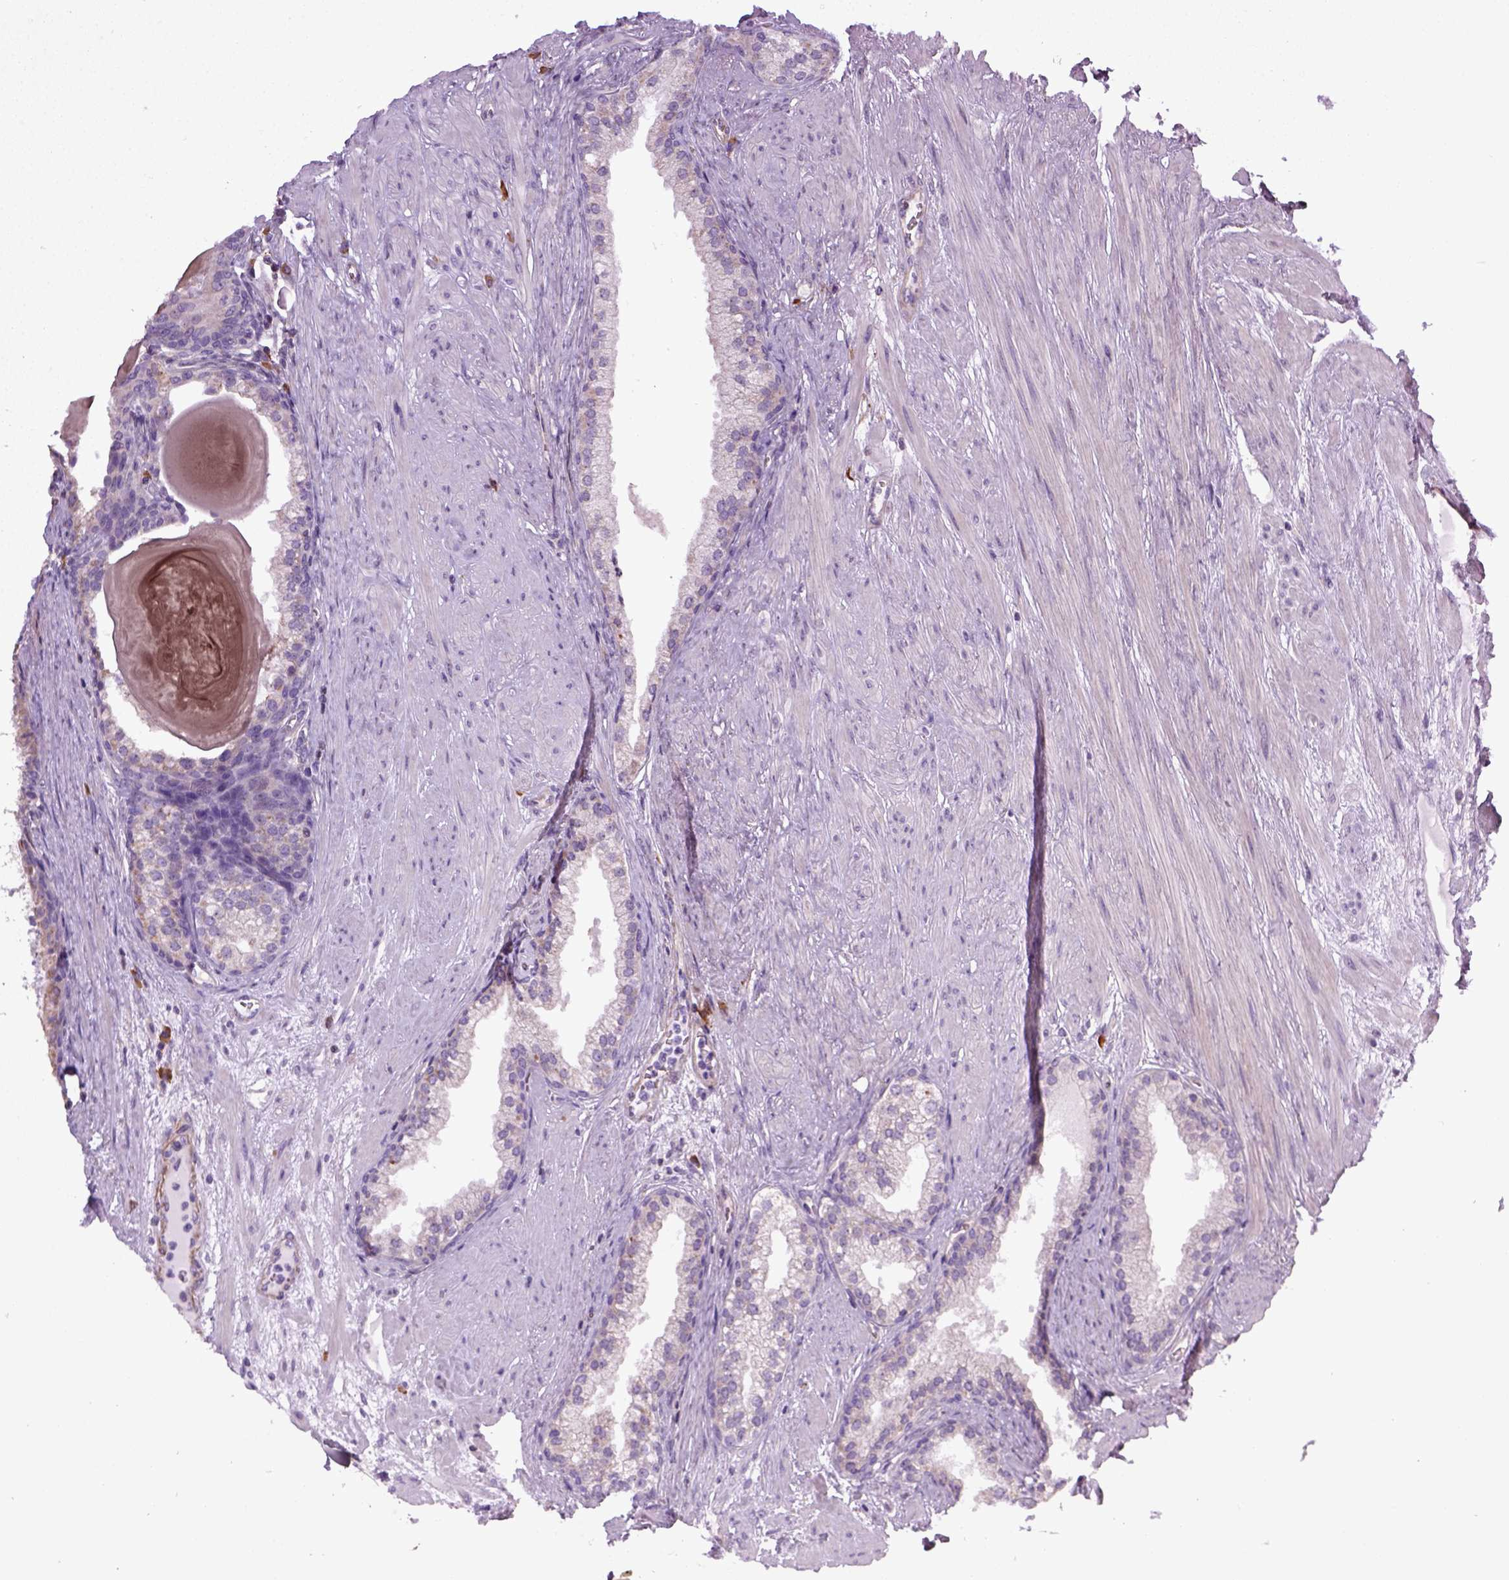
{"staining": {"intensity": "negative", "quantity": "none", "location": "none"}, "tissue": "prostate cancer", "cell_type": "Tumor cells", "image_type": "cancer", "snomed": [{"axis": "morphology", "description": "Adenocarcinoma, NOS"}, {"axis": "topography", "description": "Prostate"}], "caption": "The histopathology image displays no significant expression in tumor cells of prostate adenocarcinoma.", "gene": "TPRG1", "patient": {"sex": "male", "age": 69}}